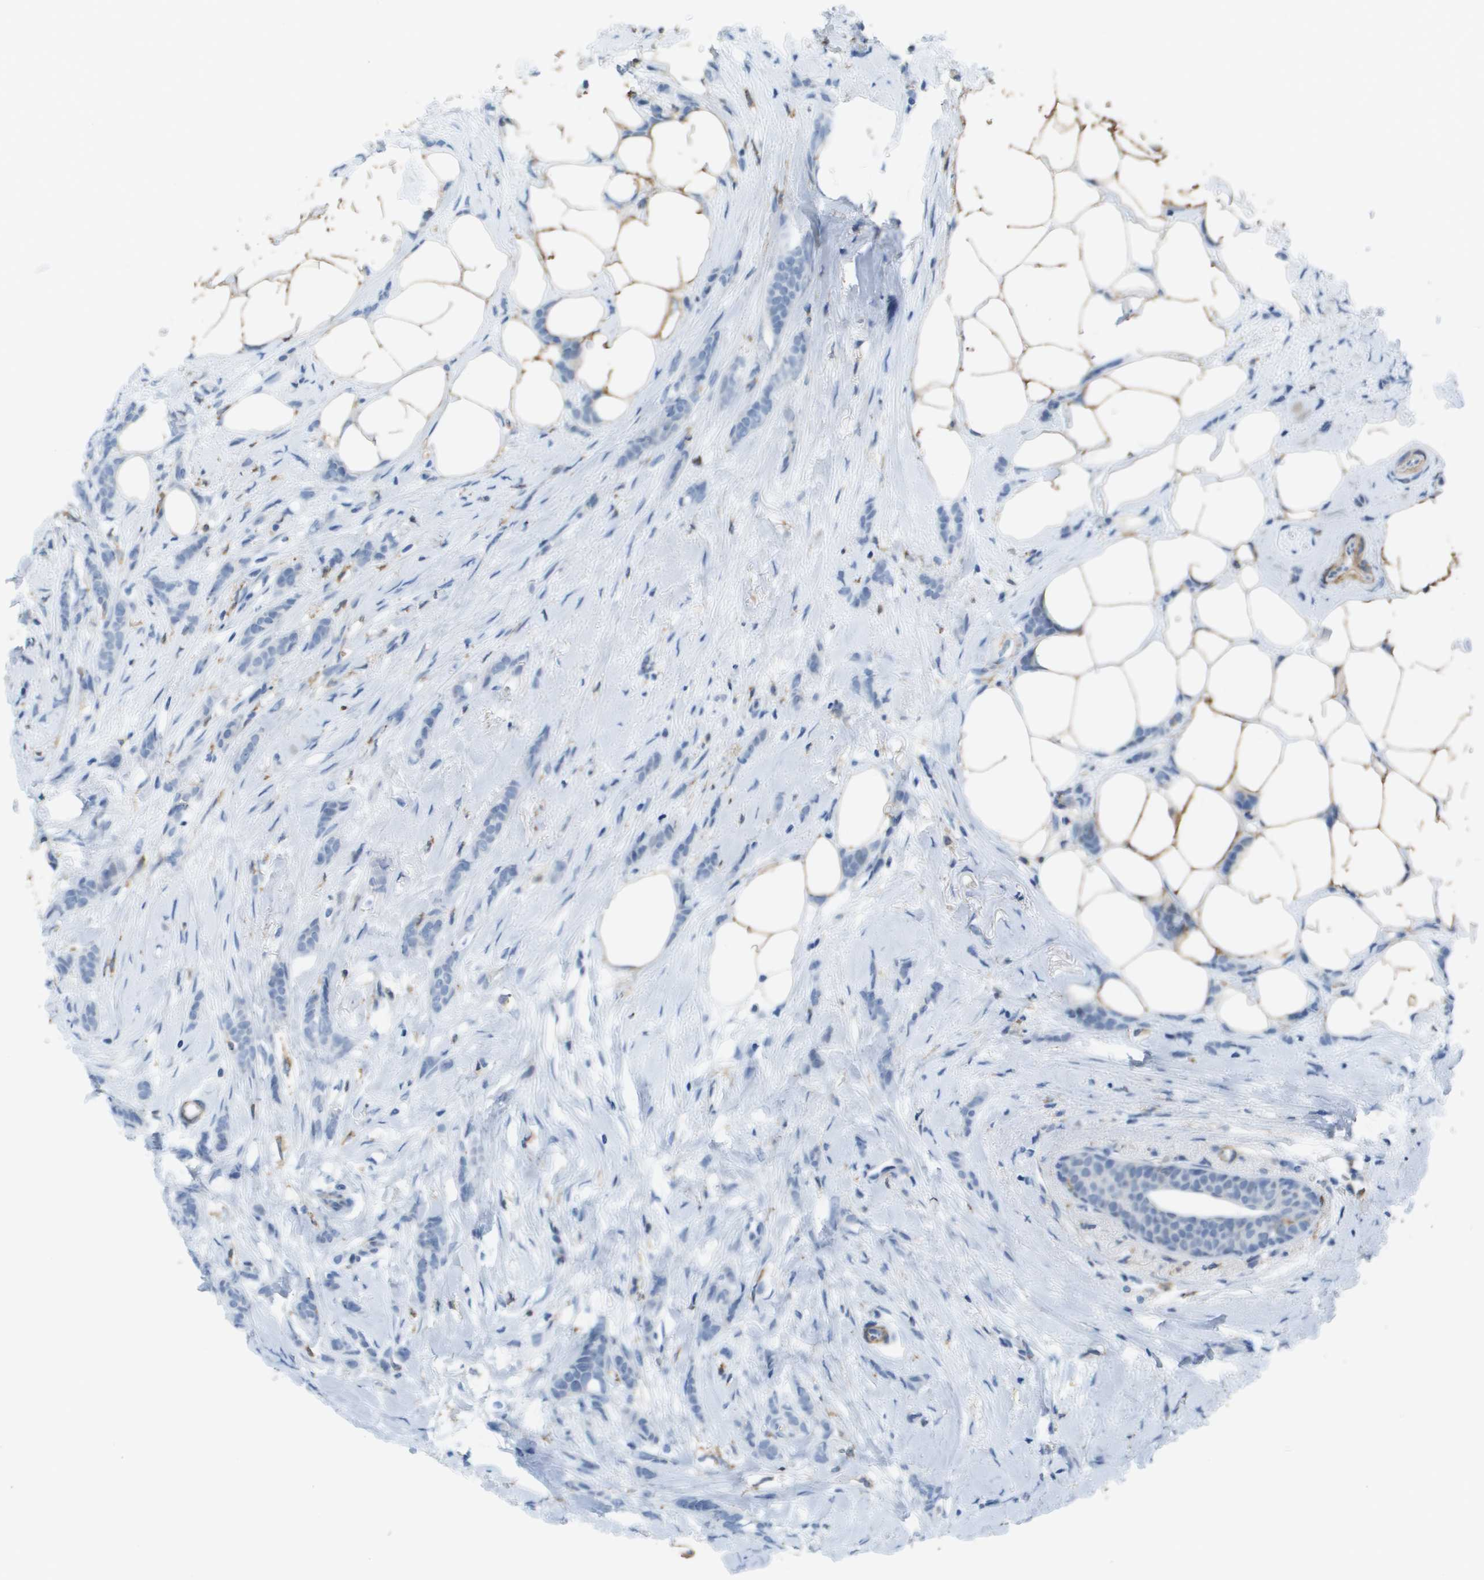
{"staining": {"intensity": "negative", "quantity": "none", "location": "none"}, "tissue": "breast cancer", "cell_type": "Tumor cells", "image_type": "cancer", "snomed": [{"axis": "morphology", "description": "Lobular carcinoma, in situ"}, {"axis": "morphology", "description": "Lobular carcinoma"}, {"axis": "topography", "description": "Breast"}], "caption": "Immunohistochemical staining of human breast lobular carcinoma demonstrates no significant expression in tumor cells.", "gene": "ZBTB43", "patient": {"sex": "female", "age": 41}}